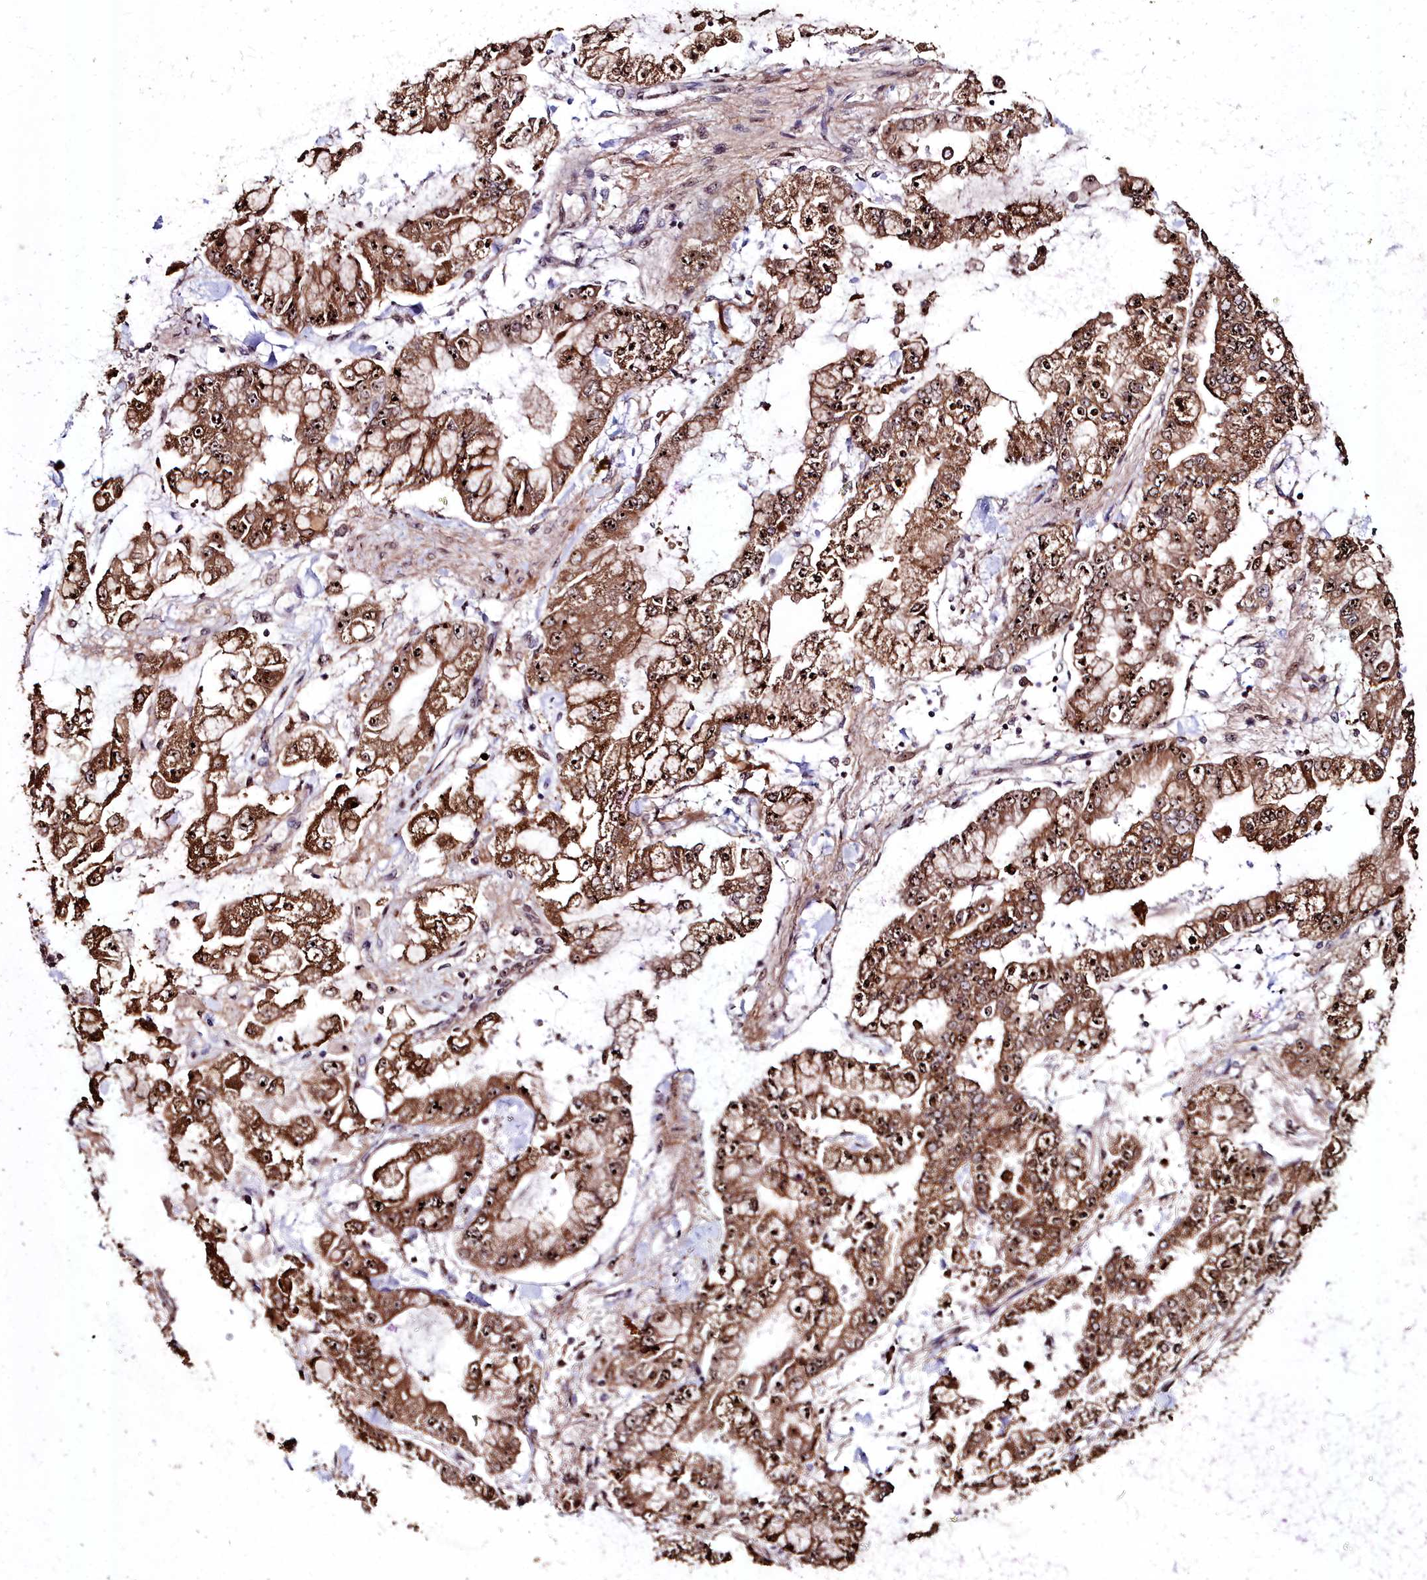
{"staining": {"intensity": "strong", "quantity": ">75%", "location": "cytoplasmic/membranous,nuclear"}, "tissue": "stomach cancer", "cell_type": "Tumor cells", "image_type": "cancer", "snomed": [{"axis": "morphology", "description": "Normal tissue, NOS"}, {"axis": "morphology", "description": "Adenocarcinoma, NOS"}, {"axis": "topography", "description": "Stomach, upper"}, {"axis": "topography", "description": "Stomach"}], "caption": "A brown stain labels strong cytoplasmic/membranous and nuclear staining of a protein in human stomach cancer (adenocarcinoma) tumor cells.", "gene": "AMBRA1", "patient": {"sex": "male", "age": 76}}